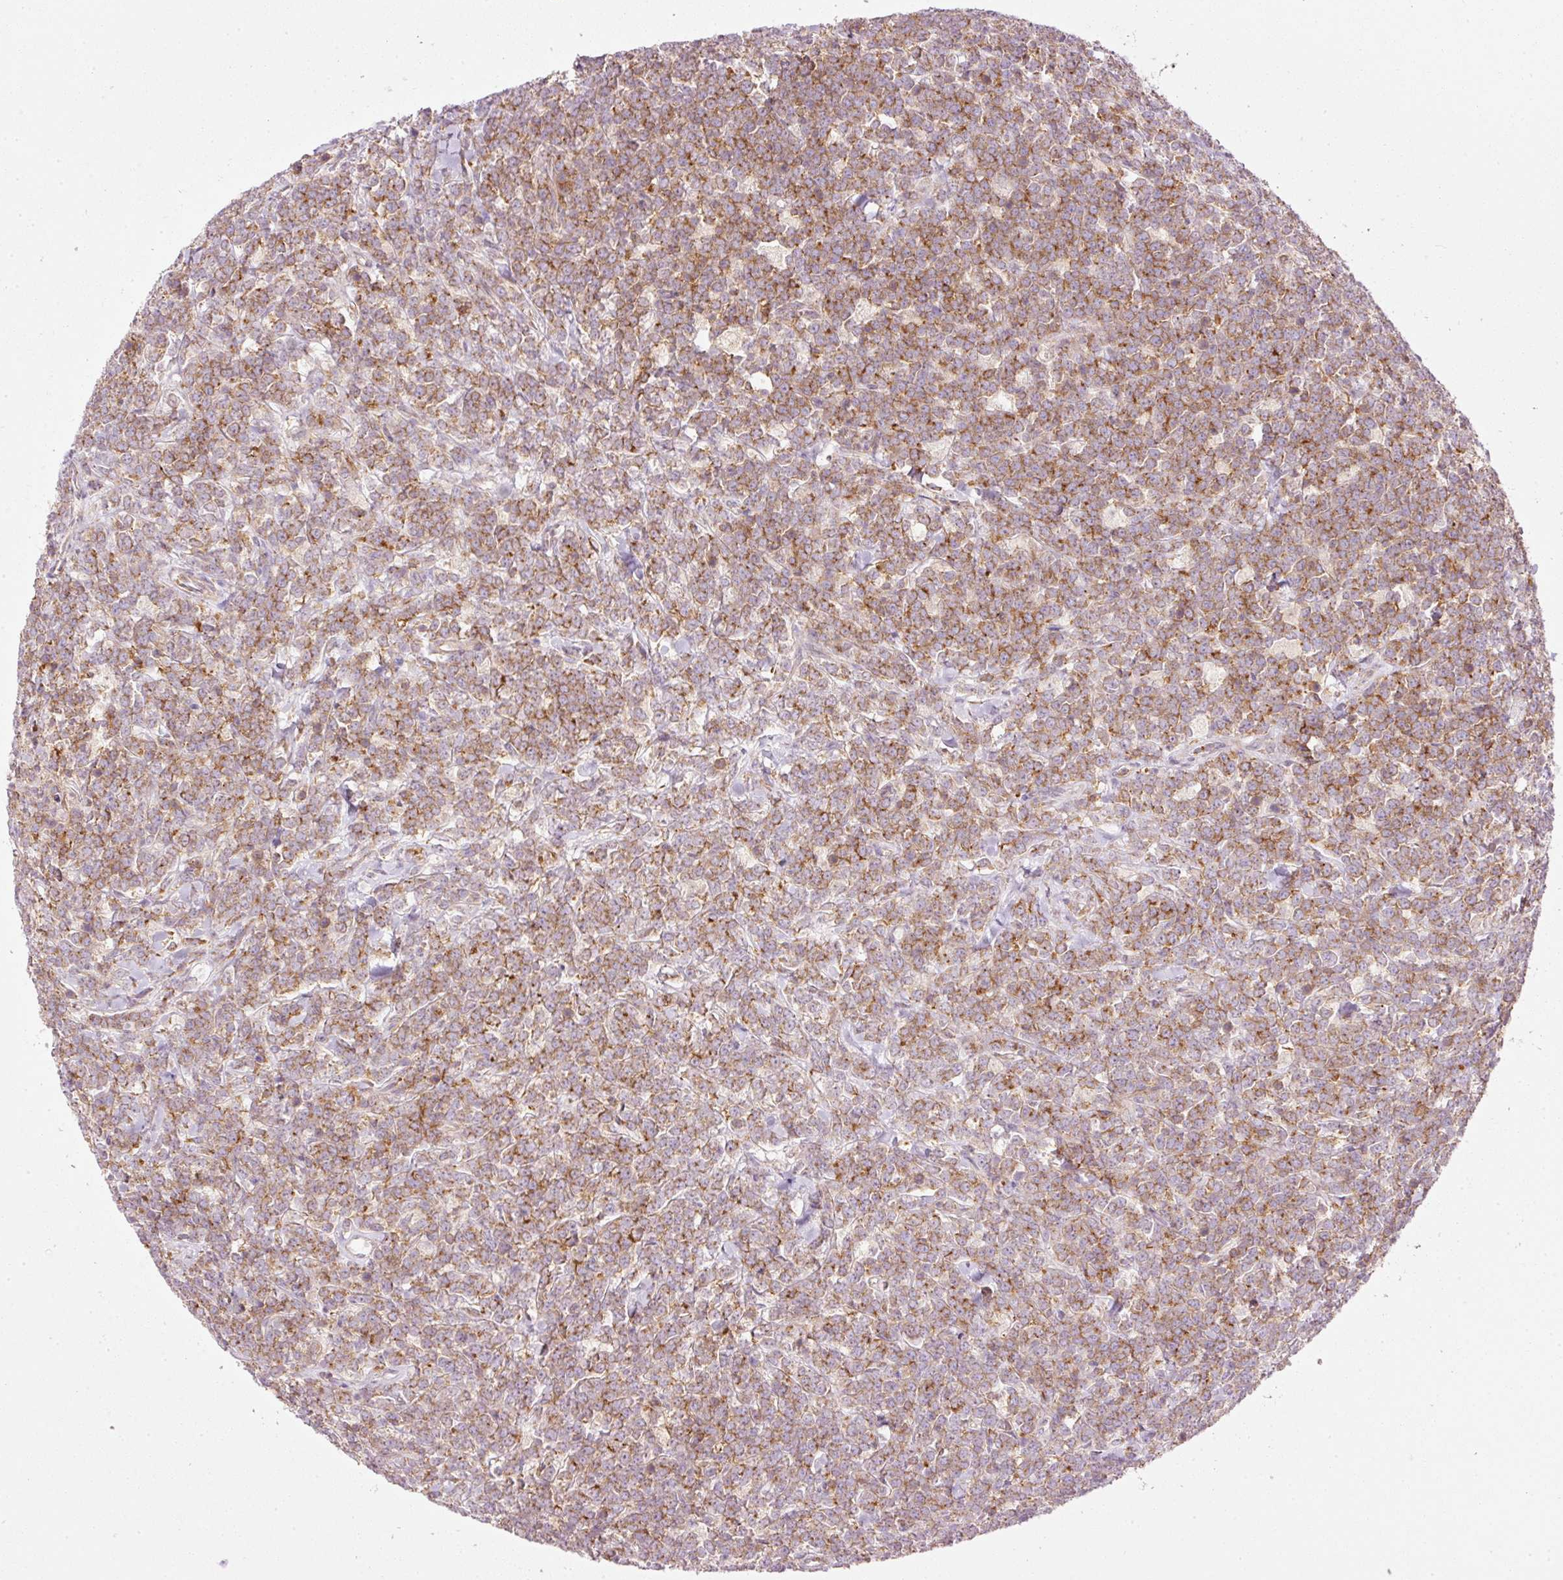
{"staining": {"intensity": "moderate", "quantity": ">75%", "location": "cytoplasmic/membranous"}, "tissue": "lymphoma", "cell_type": "Tumor cells", "image_type": "cancer", "snomed": [{"axis": "morphology", "description": "Malignant lymphoma, non-Hodgkin's type, High grade"}, {"axis": "topography", "description": "Small intestine"}], "caption": "Approximately >75% of tumor cells in human high-grade malignant lymphoma, non-Hodgkin's type show moderate cytoplasmic/membranous protein positivity as visualized by brown immunohistochemical staining.", "gene": "SIPA1", "patient": {"sex": "male", "age": 8}}